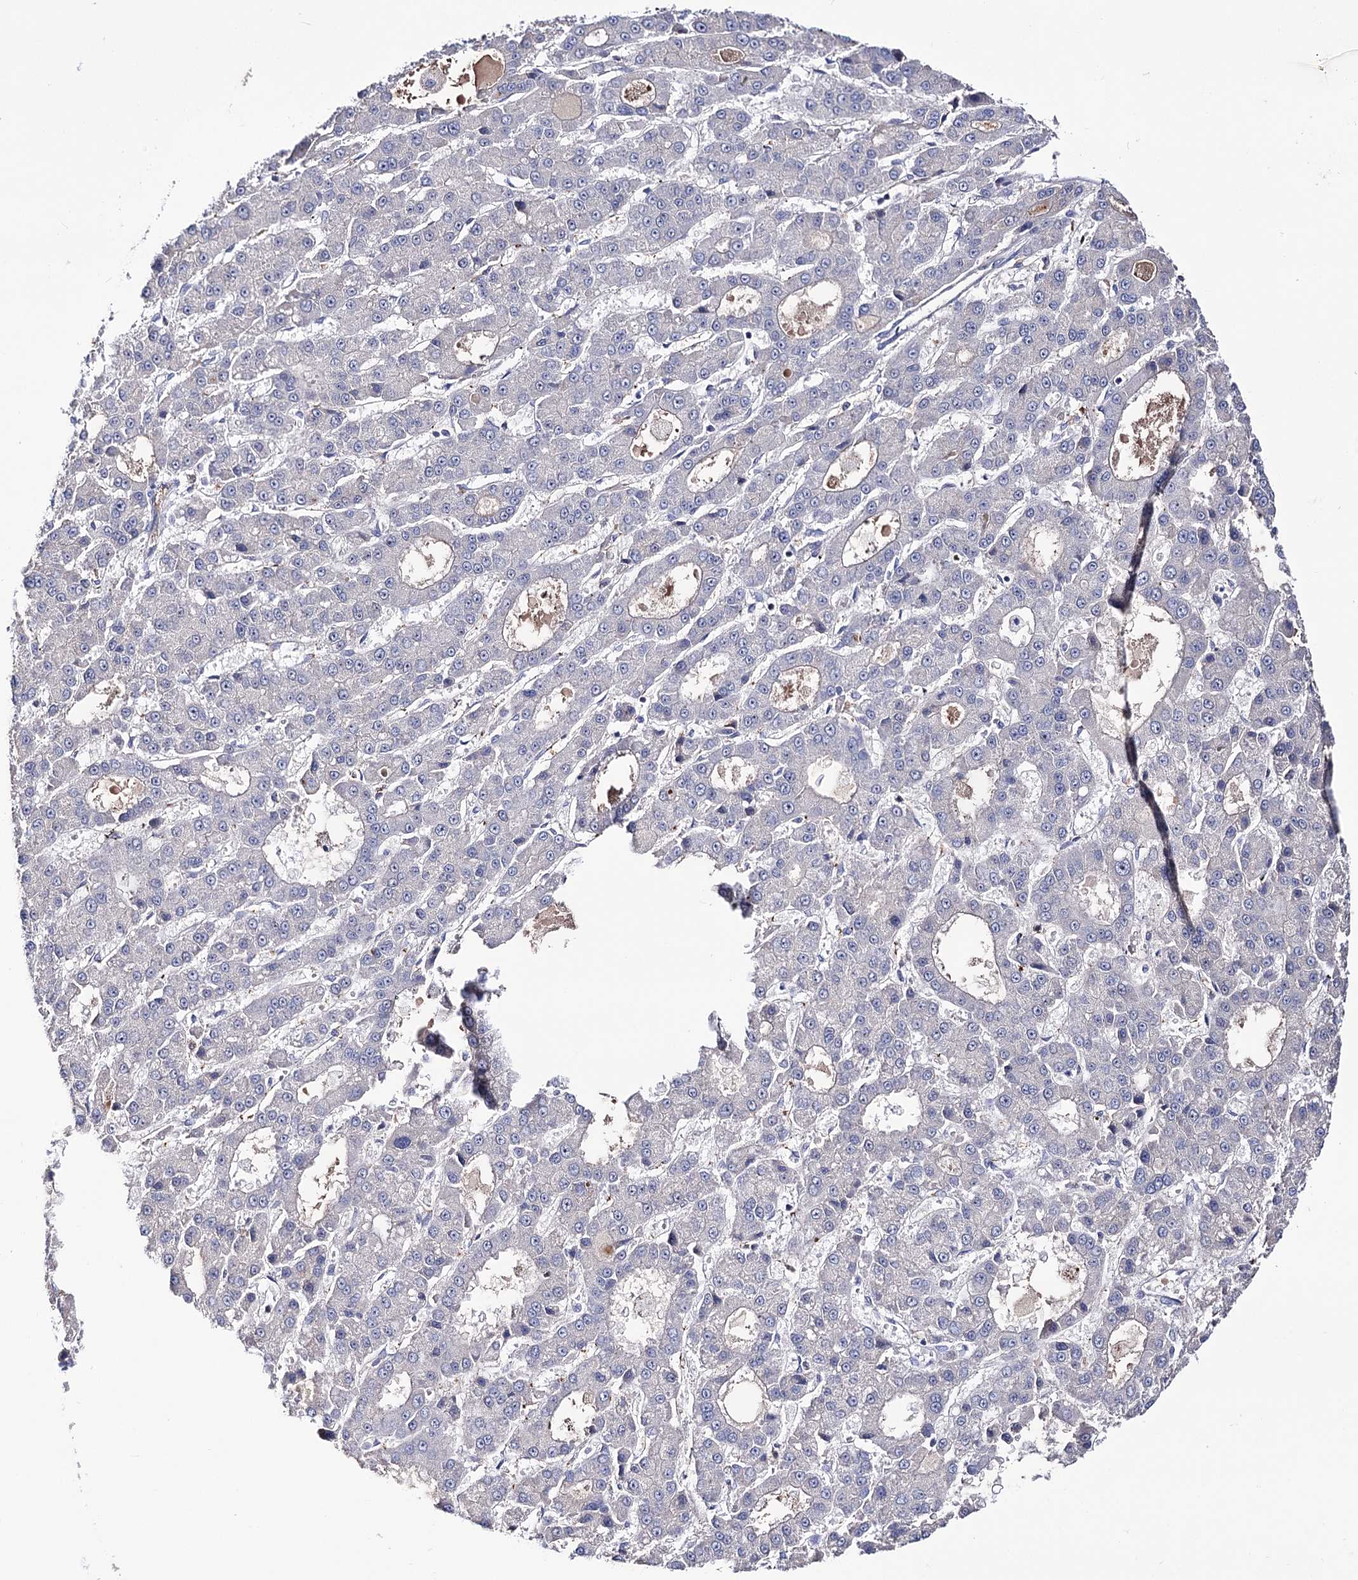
{"staining": {"intensity": "negative", "quantity": "none", "location": "none"}, "tissue": "liver cancer", "cell_type": "Tumor cells", "image_type": "cancer", "snomed": [{"axis": "morphology", "description": "Carcinoma, Hepatocellular, NOS"}, {"axis": "topography", "description": "Liver"}], "caption": "Immunohistochemistry (IHC) micrograph of neoplastic tissue: hepatocellular carcinoma (liver) stained with DAB displays no significant protein staining in tumor cells.", "gene": "PCGF5", "patient": {"sex": "male", "age": 70}}